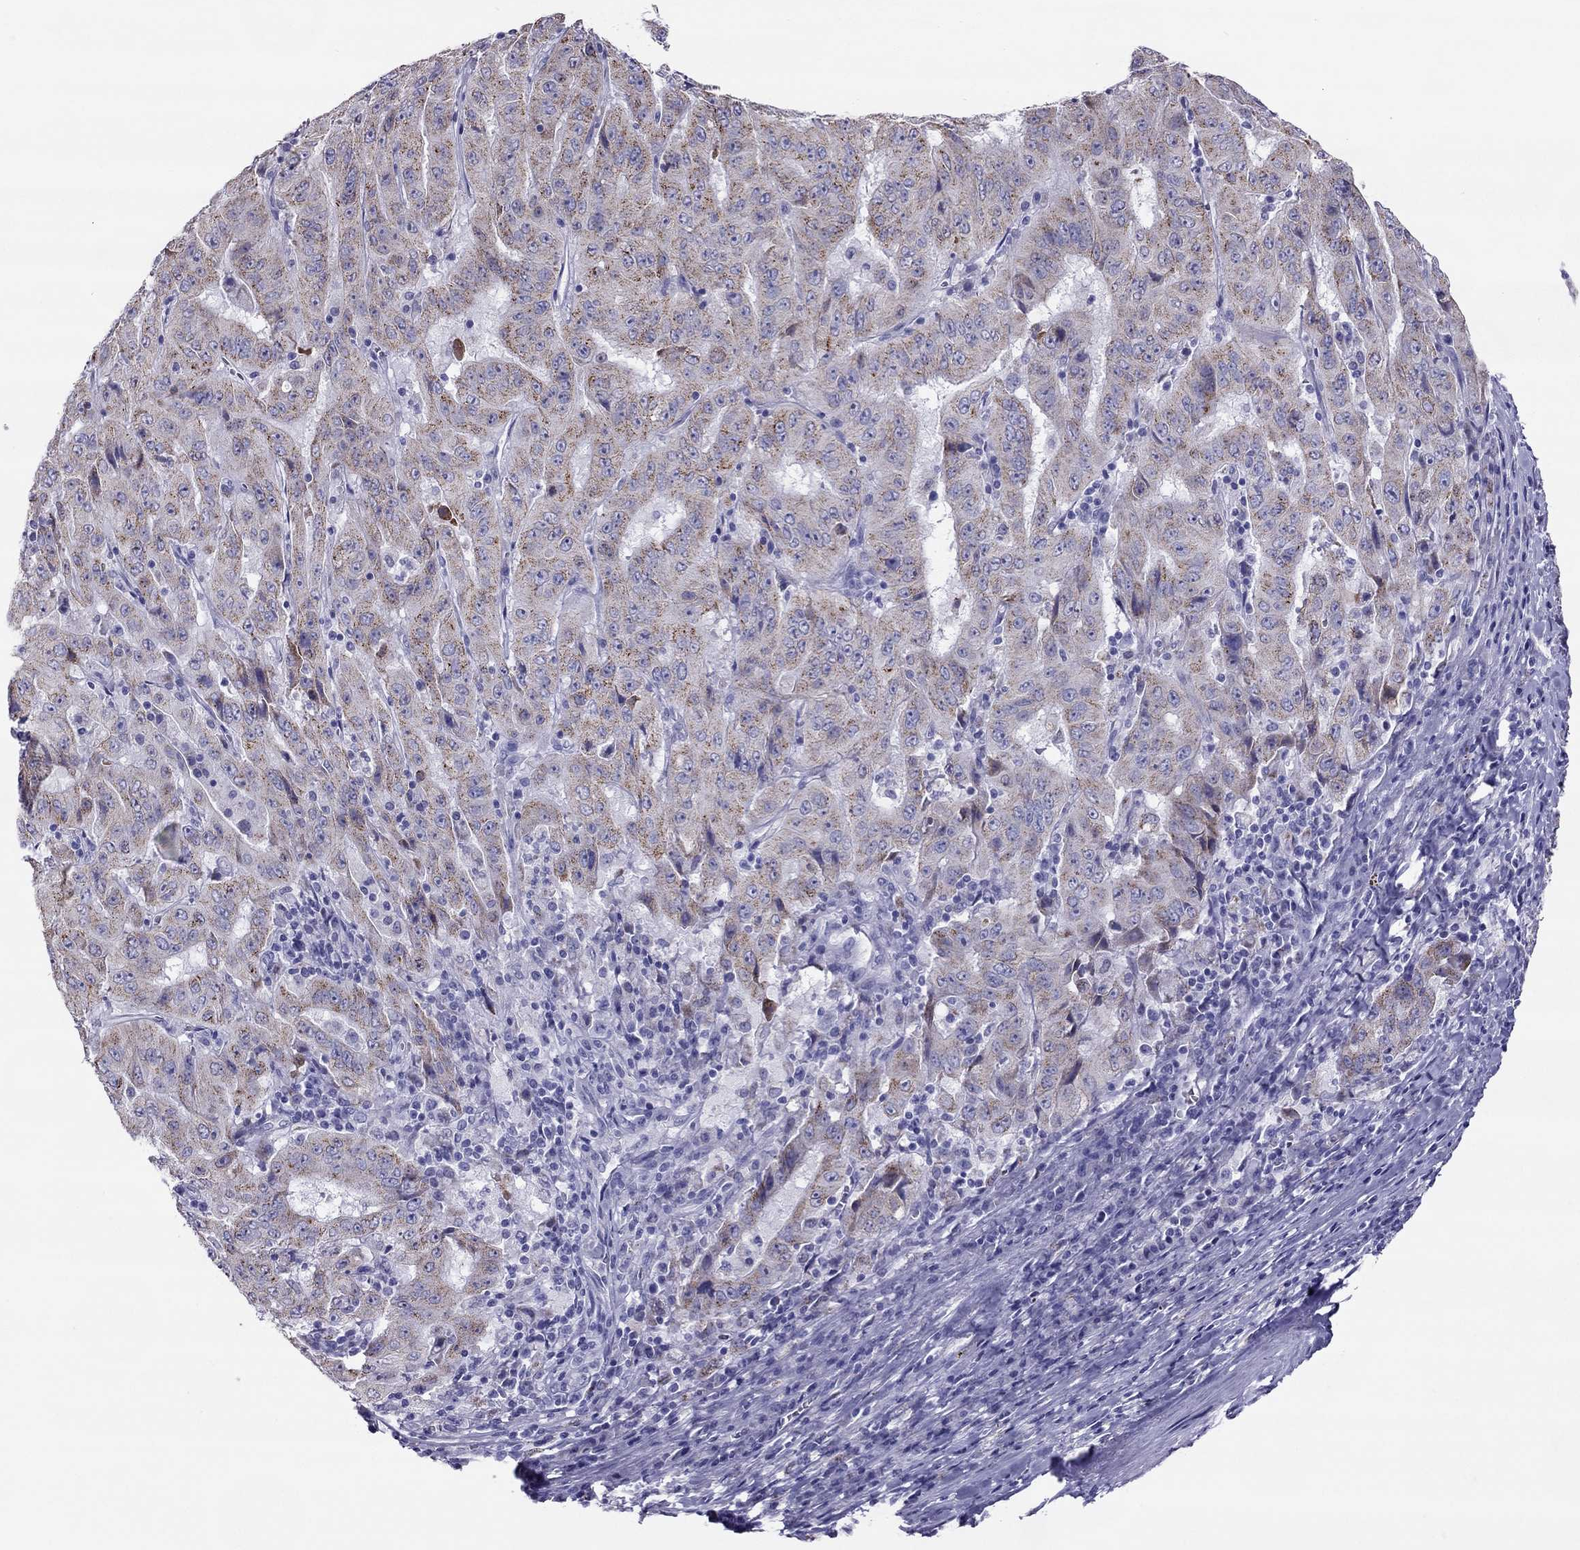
{"staining": {"intensity": "moderate", "quantity": "25%-75%", "location": "cytoplasmic/membranous"}, "tissue": "pancreatic cancer", "cell_type": "Tumor cells", "image_type": "cancer", "snomed": [{"axis": "morphology", "description": "Adenocarcinoma, NOS"}, {"axis": "topography", "description": "Pancreas"}], "caption": "DAB (3,3'-diaminobenzidine) immunohistochemical staining of pancreatic adenocarcinoma displays moderate cytoplasmic/membranous protein expression in approximately 25%-75% of tumor cells.", "gene": "MAEL", "patient": {"sex": "male", "age": 63}}